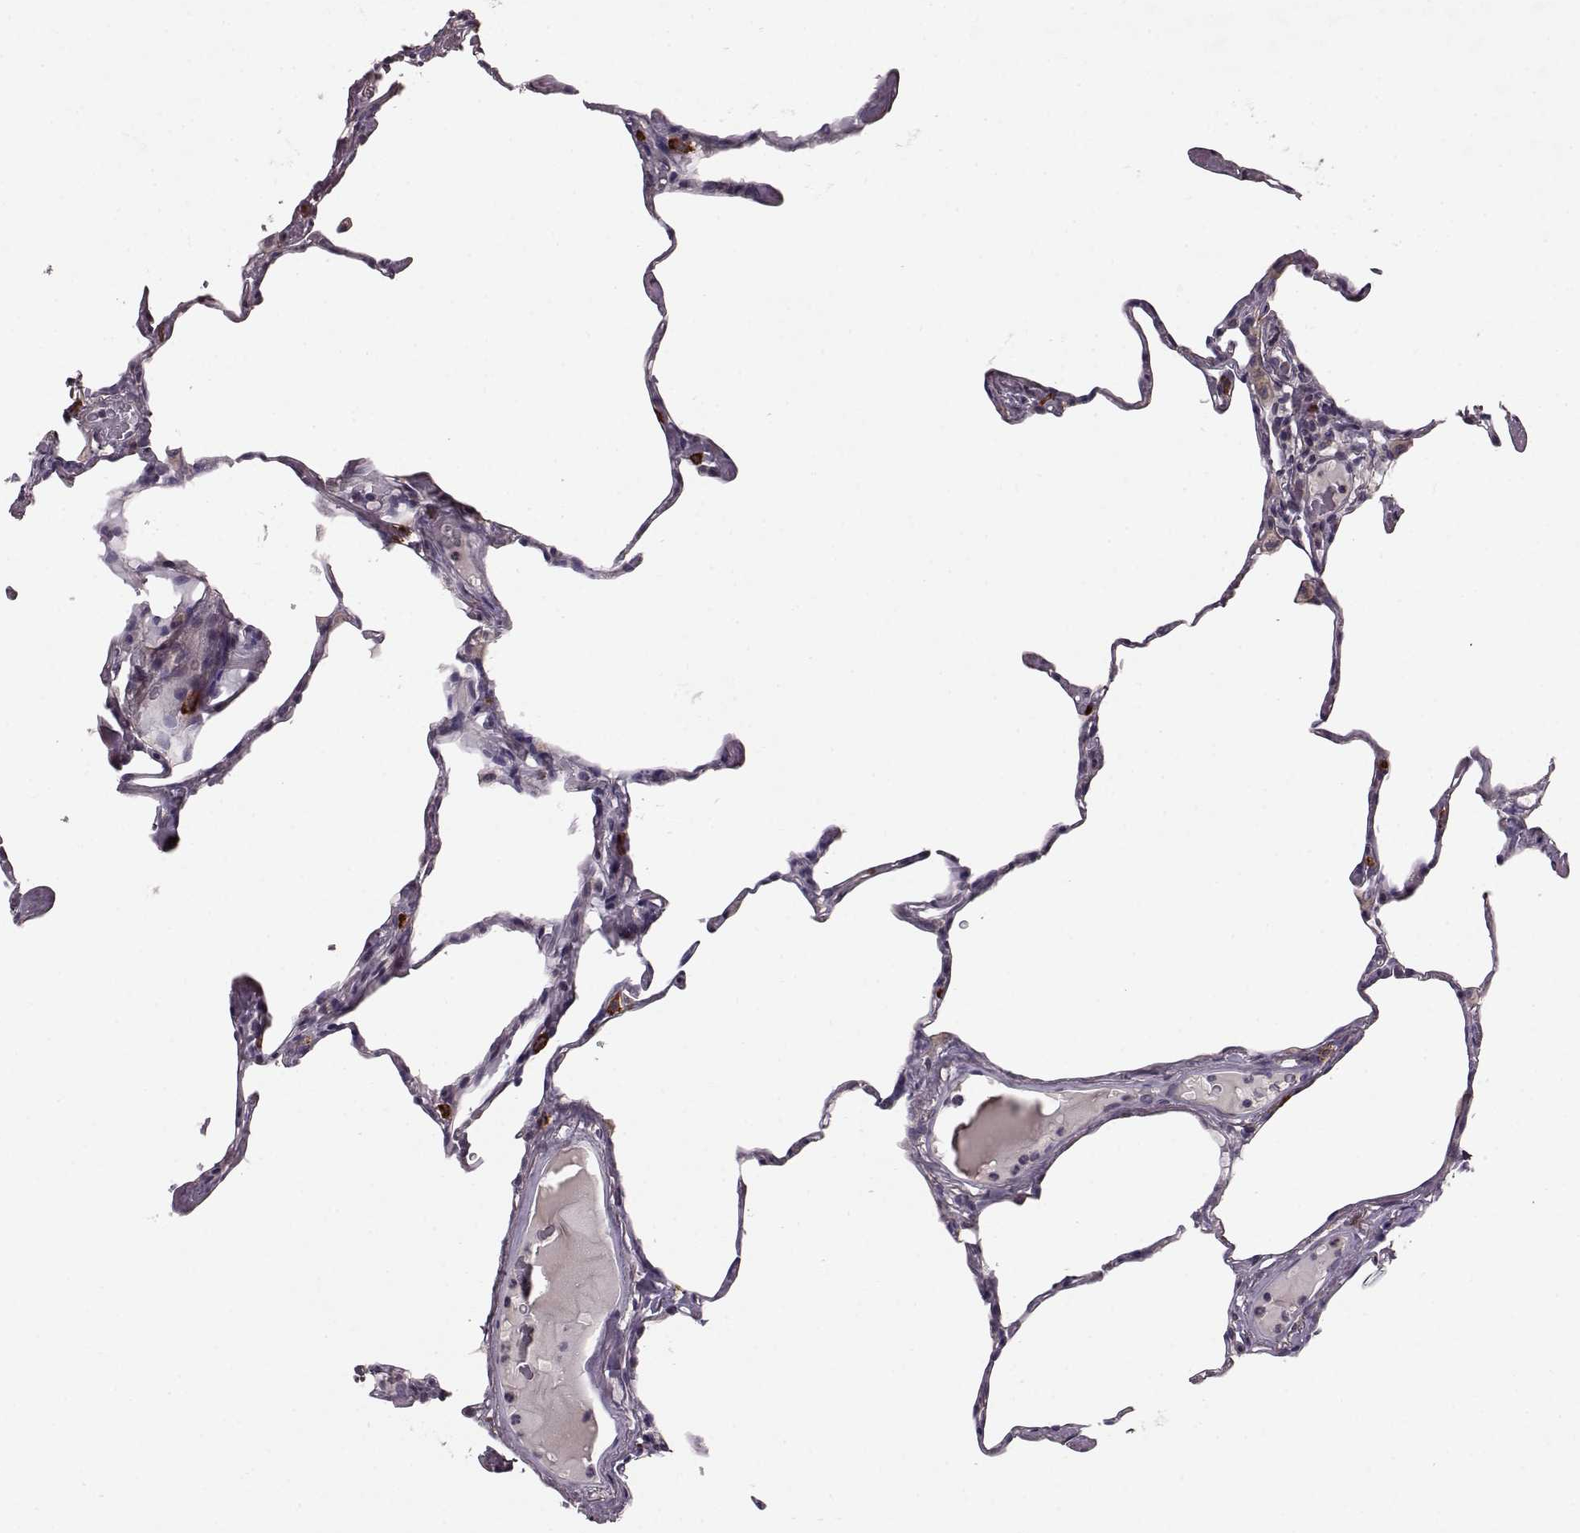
{"staining": {"intensity": "negative", "quantity": "none", "location": "none"}, "tissue": "lung", "cell_type": "Alveolar cells", "image_type": "normal", "snomed": [{"axis": "morphology", "description": "Normal tissue, NOS"}, {"axis": "topography", "description": "Lung"}], "caption": "This is an immunohistochemistry histopathology image of normal human lung. There is no positivity in alveolar cells.", "gene": "SLC52A3", "patient": {"sex": "male", "age": 65}}